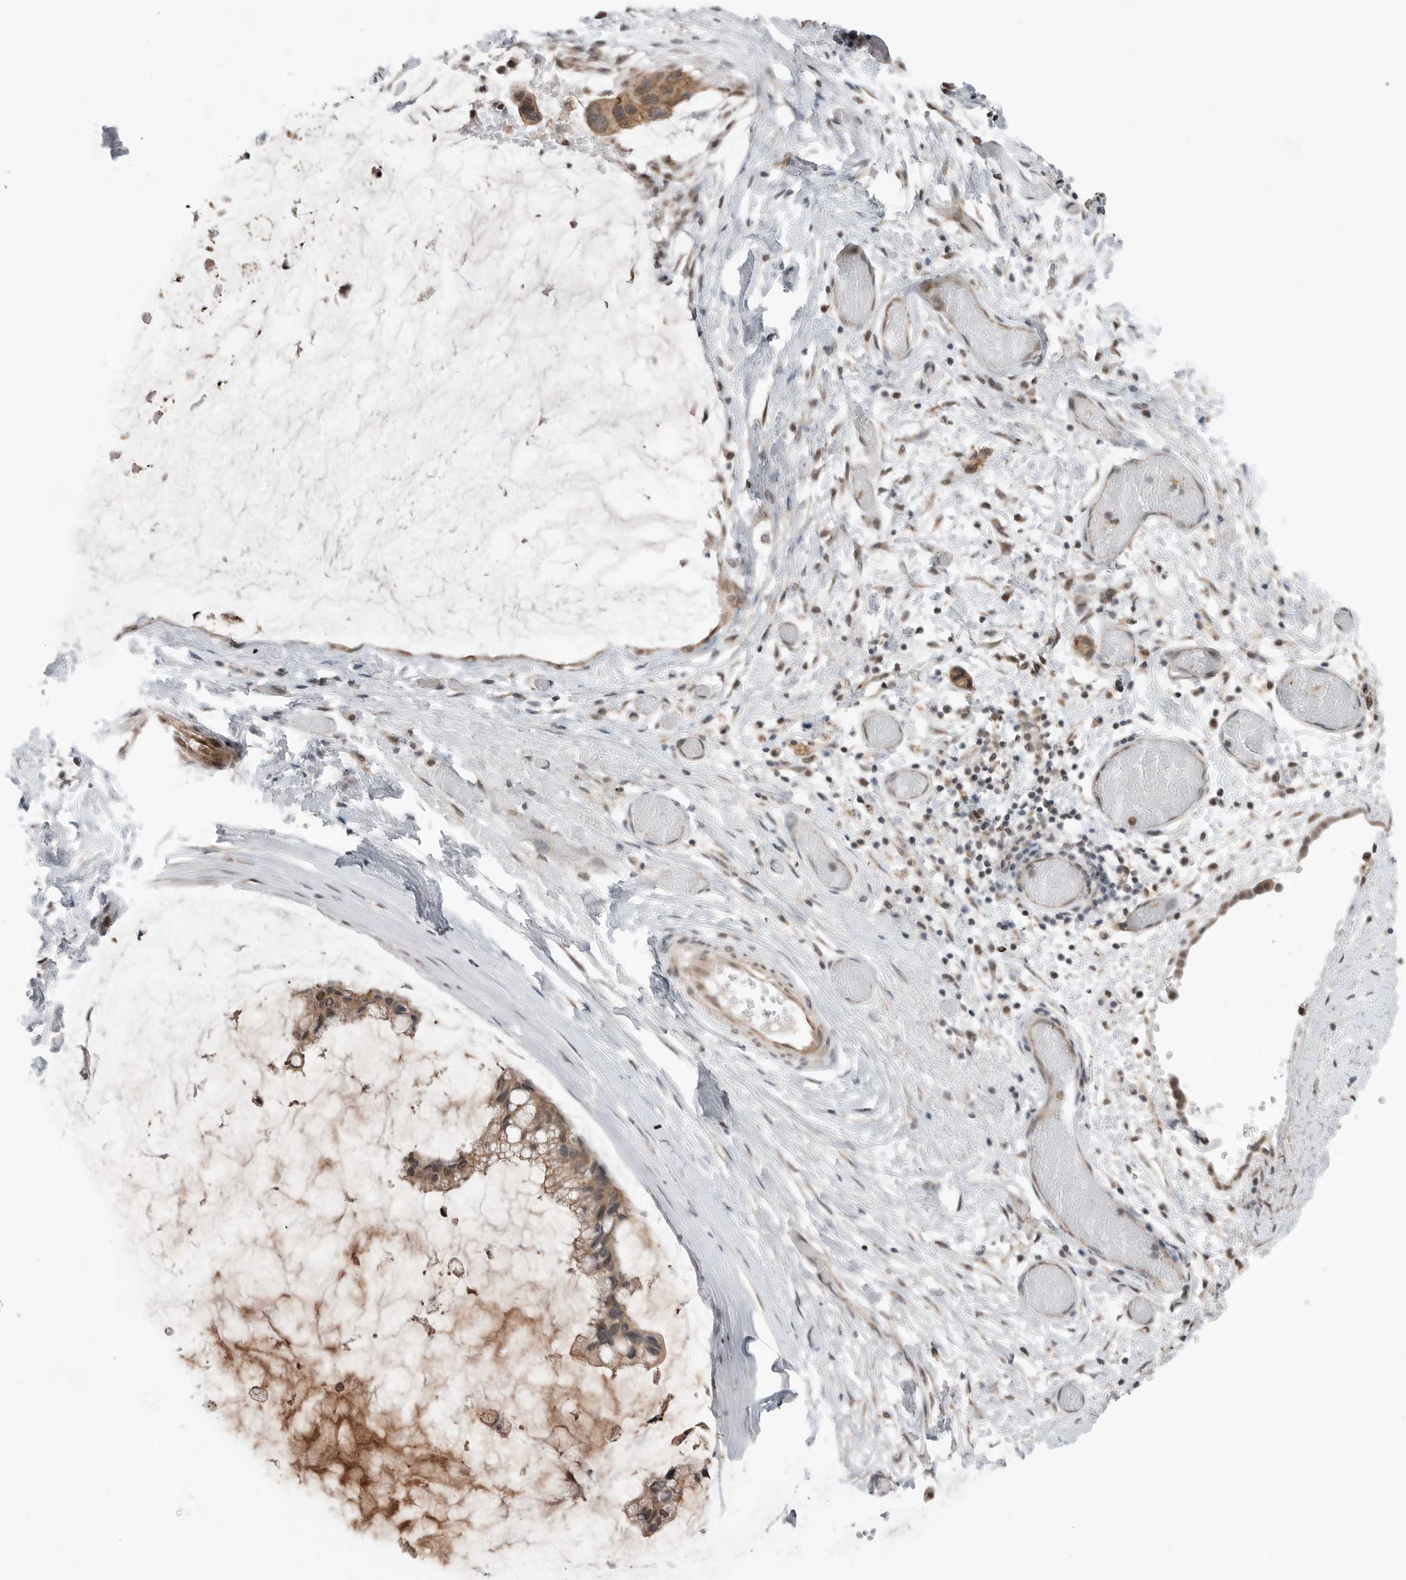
{"staining": {"intensity": "weak", "quantity": ">75%", "location": "cytoplasmic/membranous"}, "tissue": "ovarian cancer", "cell_type": "Tumor cells", "image_type": "cancer", "snomed": [{"axis": "morphology", "description": "Cystadenocarcinoma, mucinous, NOS"}, {"axis": "topography", "description": "Ovary"}], "caption": "A low amount of weak cytoplasmic/membranous positivity is appreciated in approximately >75% of tumor cells in mucinous cystadenocarcinoma (ovarian) tissue.", "gene": "NTAQ1", "patient": {"sex": "female", "age": 39}}